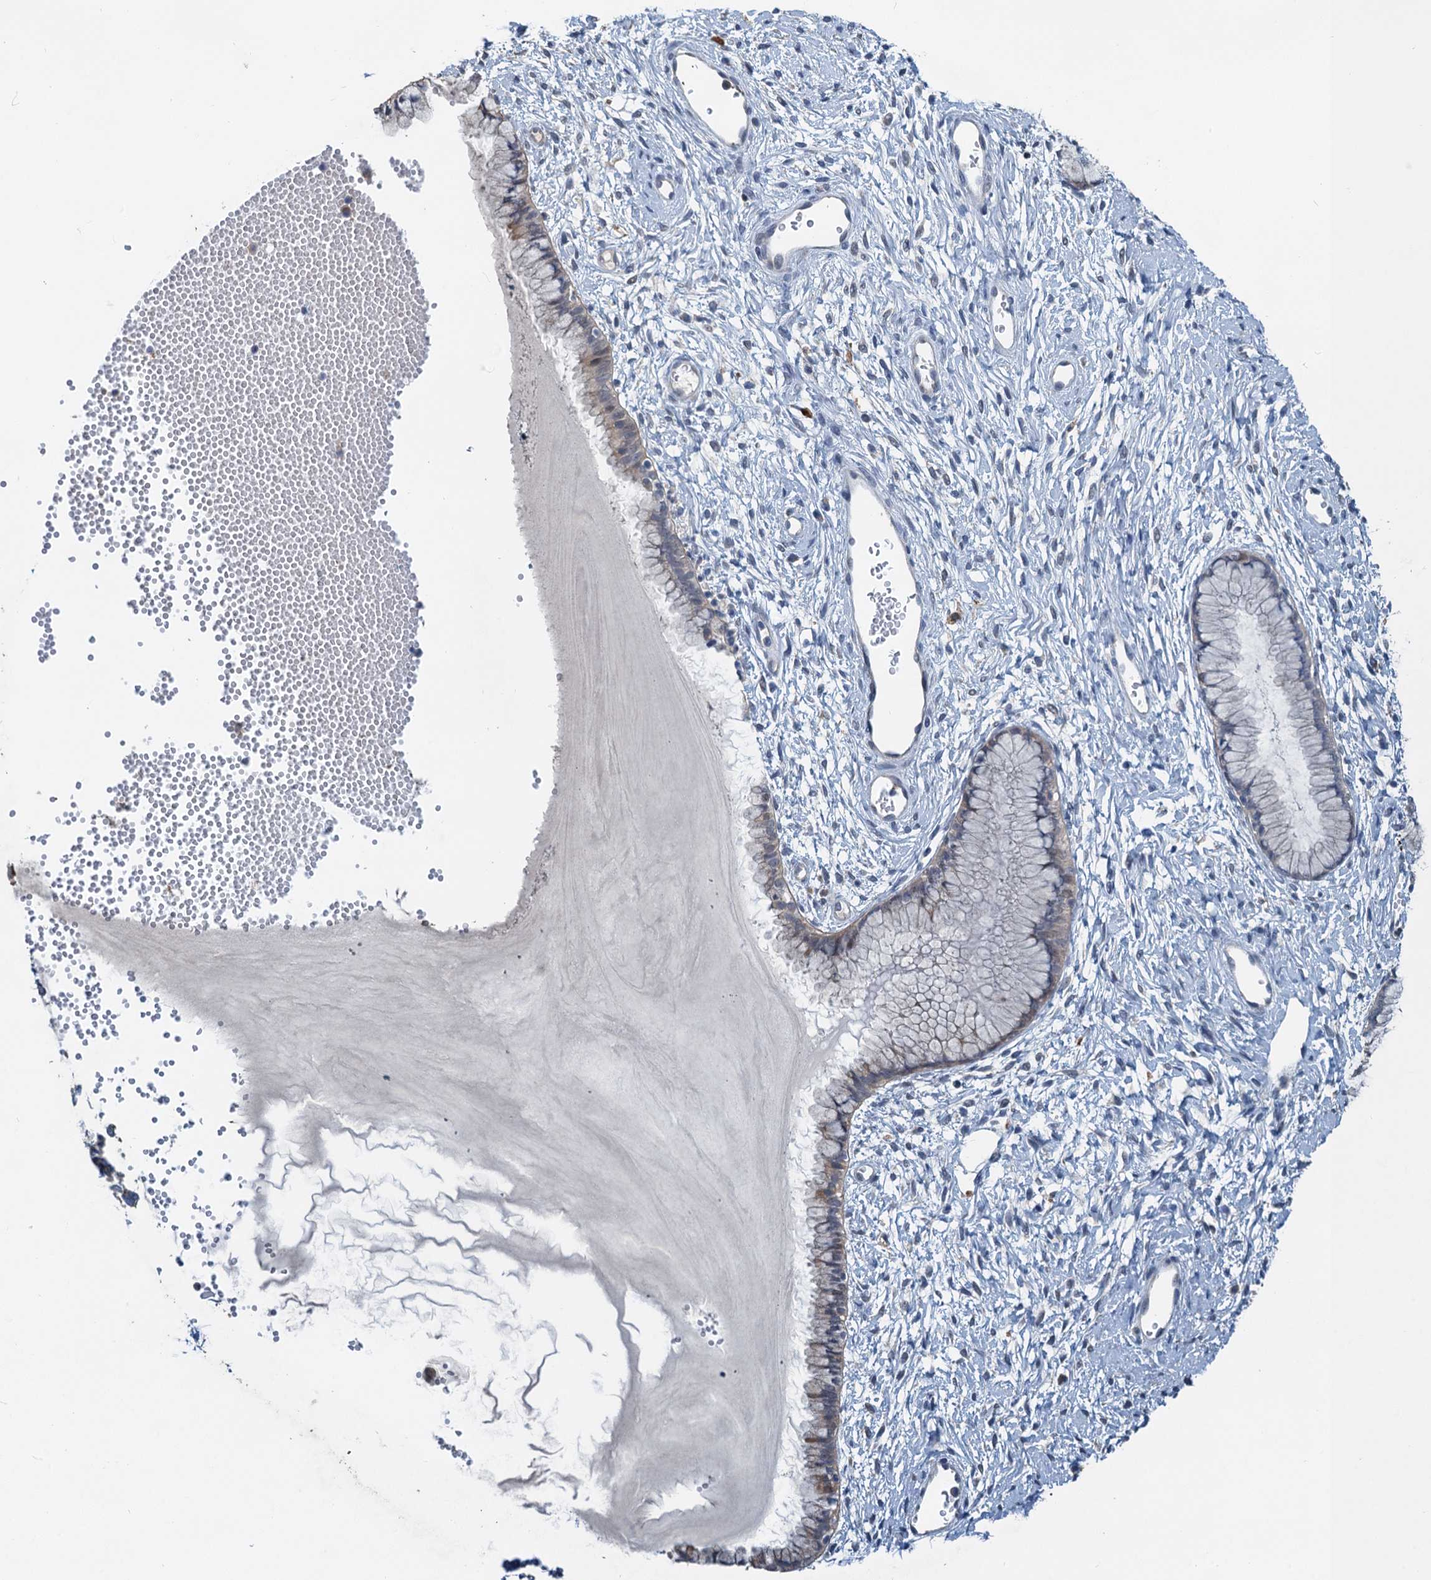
{"staining": {"intensity": "weak", "quantity": "<25%", "location": "cytoplasmic/membranous"}, "tissue": "cervix", "cell_type": "Glandular cells", "image_type": "normal", "snomed": [{"axis": "morphology", "description": "Normal tissue, NOS"}, {"axis": "topography", "description": "Cervix"}], "caption": "An image of cervix stained for a protein reveals no brown staining in glandular cells. (DAB (3,3'-diaminobenzidine) immunohistochemistry (IHC) with hematoxylin counter stain).", "gene": "ZNF606", "patient": {"sex": "female", "age": 42}}